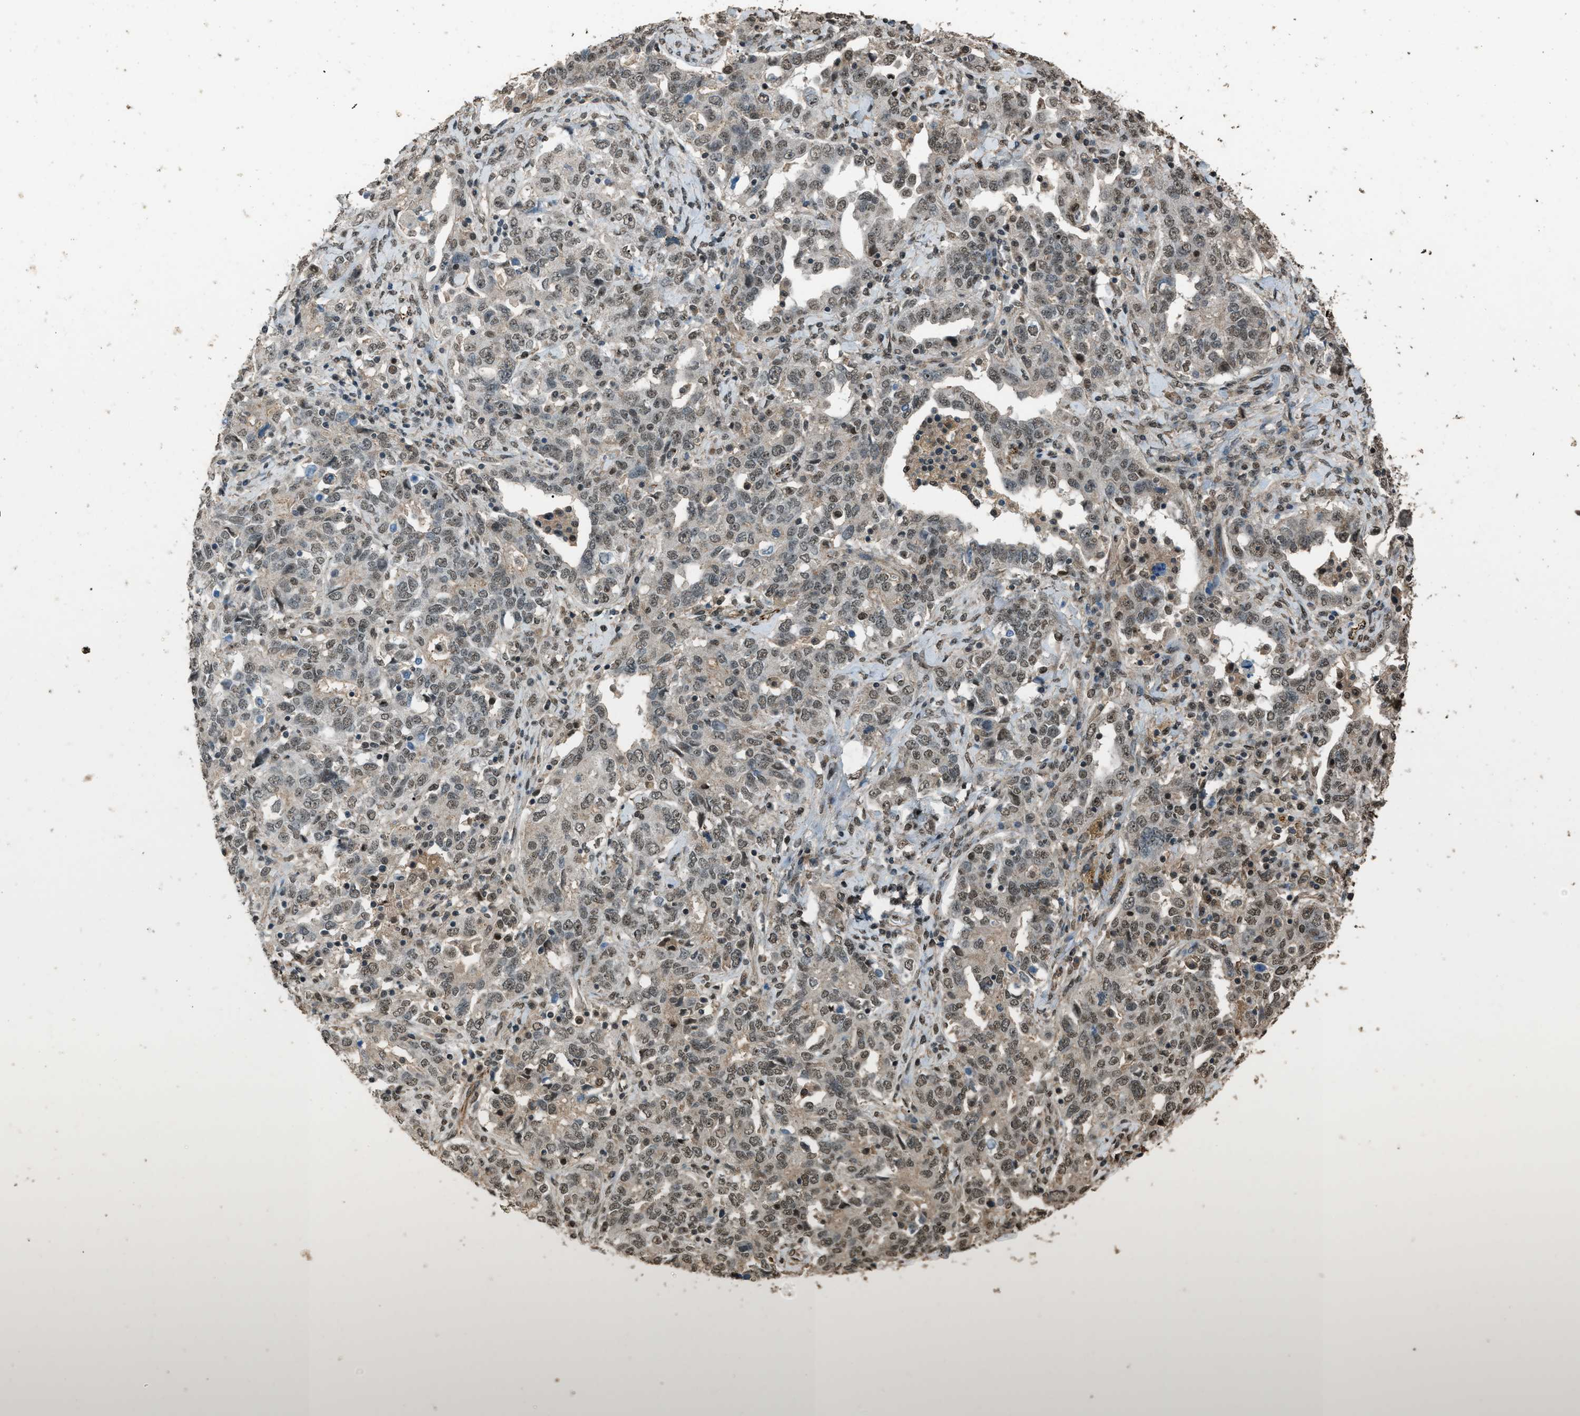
{"staining": {"intensity": "weak", "quantity": ">75%", "location": "nuclear"}, "tissue": "ovarian cancer", "cell_type": "Tumor cells", "image_type": "cancer", "snomed": [{"axis": "morphology", "description": "Carcinoma, endometroid"}, {"axis": "topography", "description": "Ovary"}], "caption": "Protein staining by IHC demonstrates weak nuclear staining in approximately >75% of tumor cells in ovarian endometroid carcinoma. The staining was performed using DAB to visualize the protein expression in brown, while the nuclei were stained in blue with hematoxylin (Magnification: 20x).", "gene": "SERTAD2", "patient": {"sex": "female", "age": 62}}